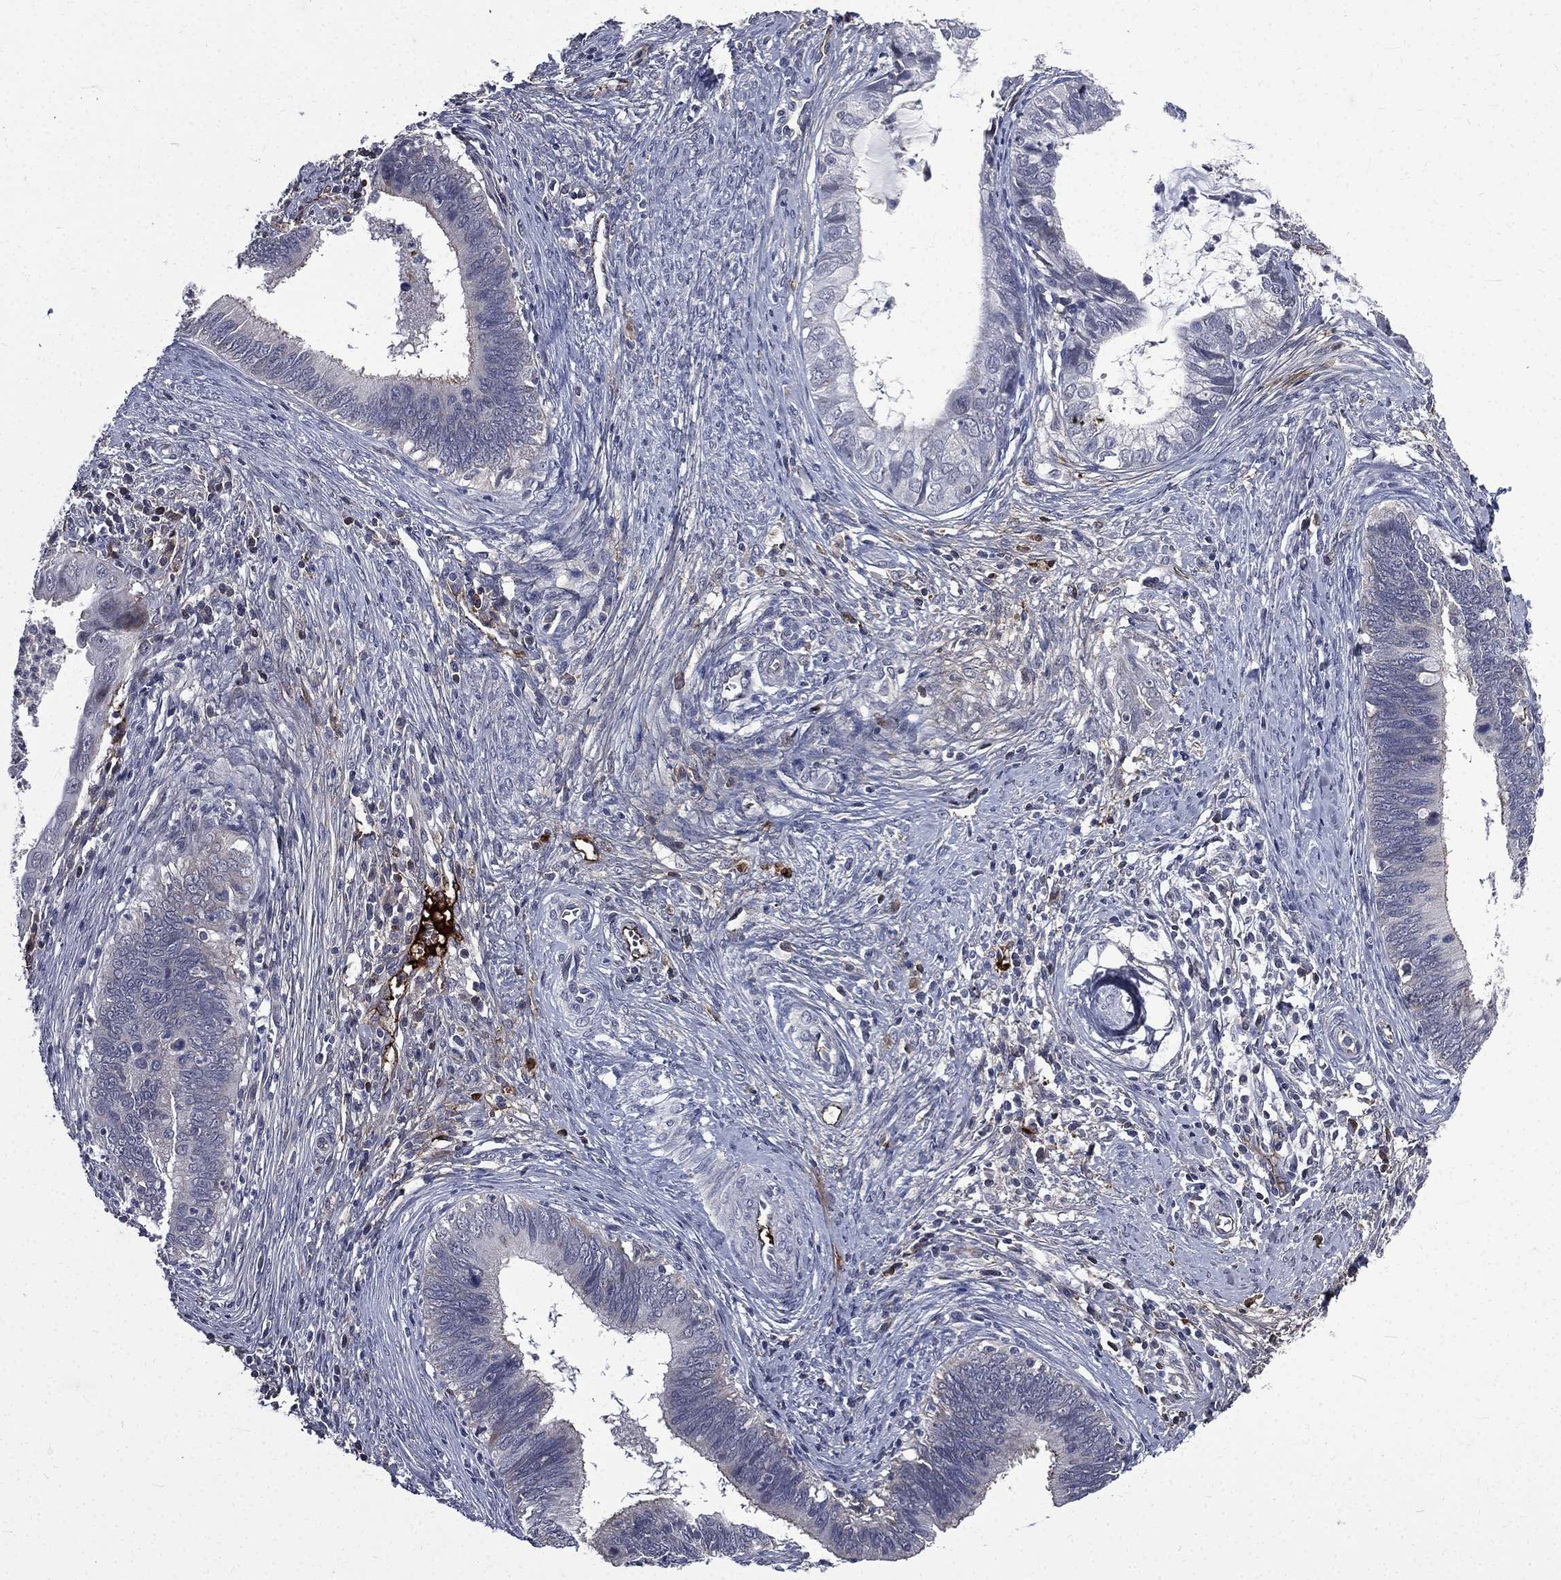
{"staining": {"intensity": "negative", "quantity": "none", "location": "none"}, "tissue": "cervical cancer", "cell_type": "Tumor cells", "image_type": "cancer", "snomed": [{"axis": "morphology", "description": "Adenocarcinoma, NOS"}, {"axis": "topography", "description": "Cervix"}], "caption": "A high-resolution micrograph shows immunohistochemistry (IHC) staining of cervical cancer, which displays no significant staining in tumor cells.", "gene": "FGG", "patient": {"sex": "female", "age": 42}}